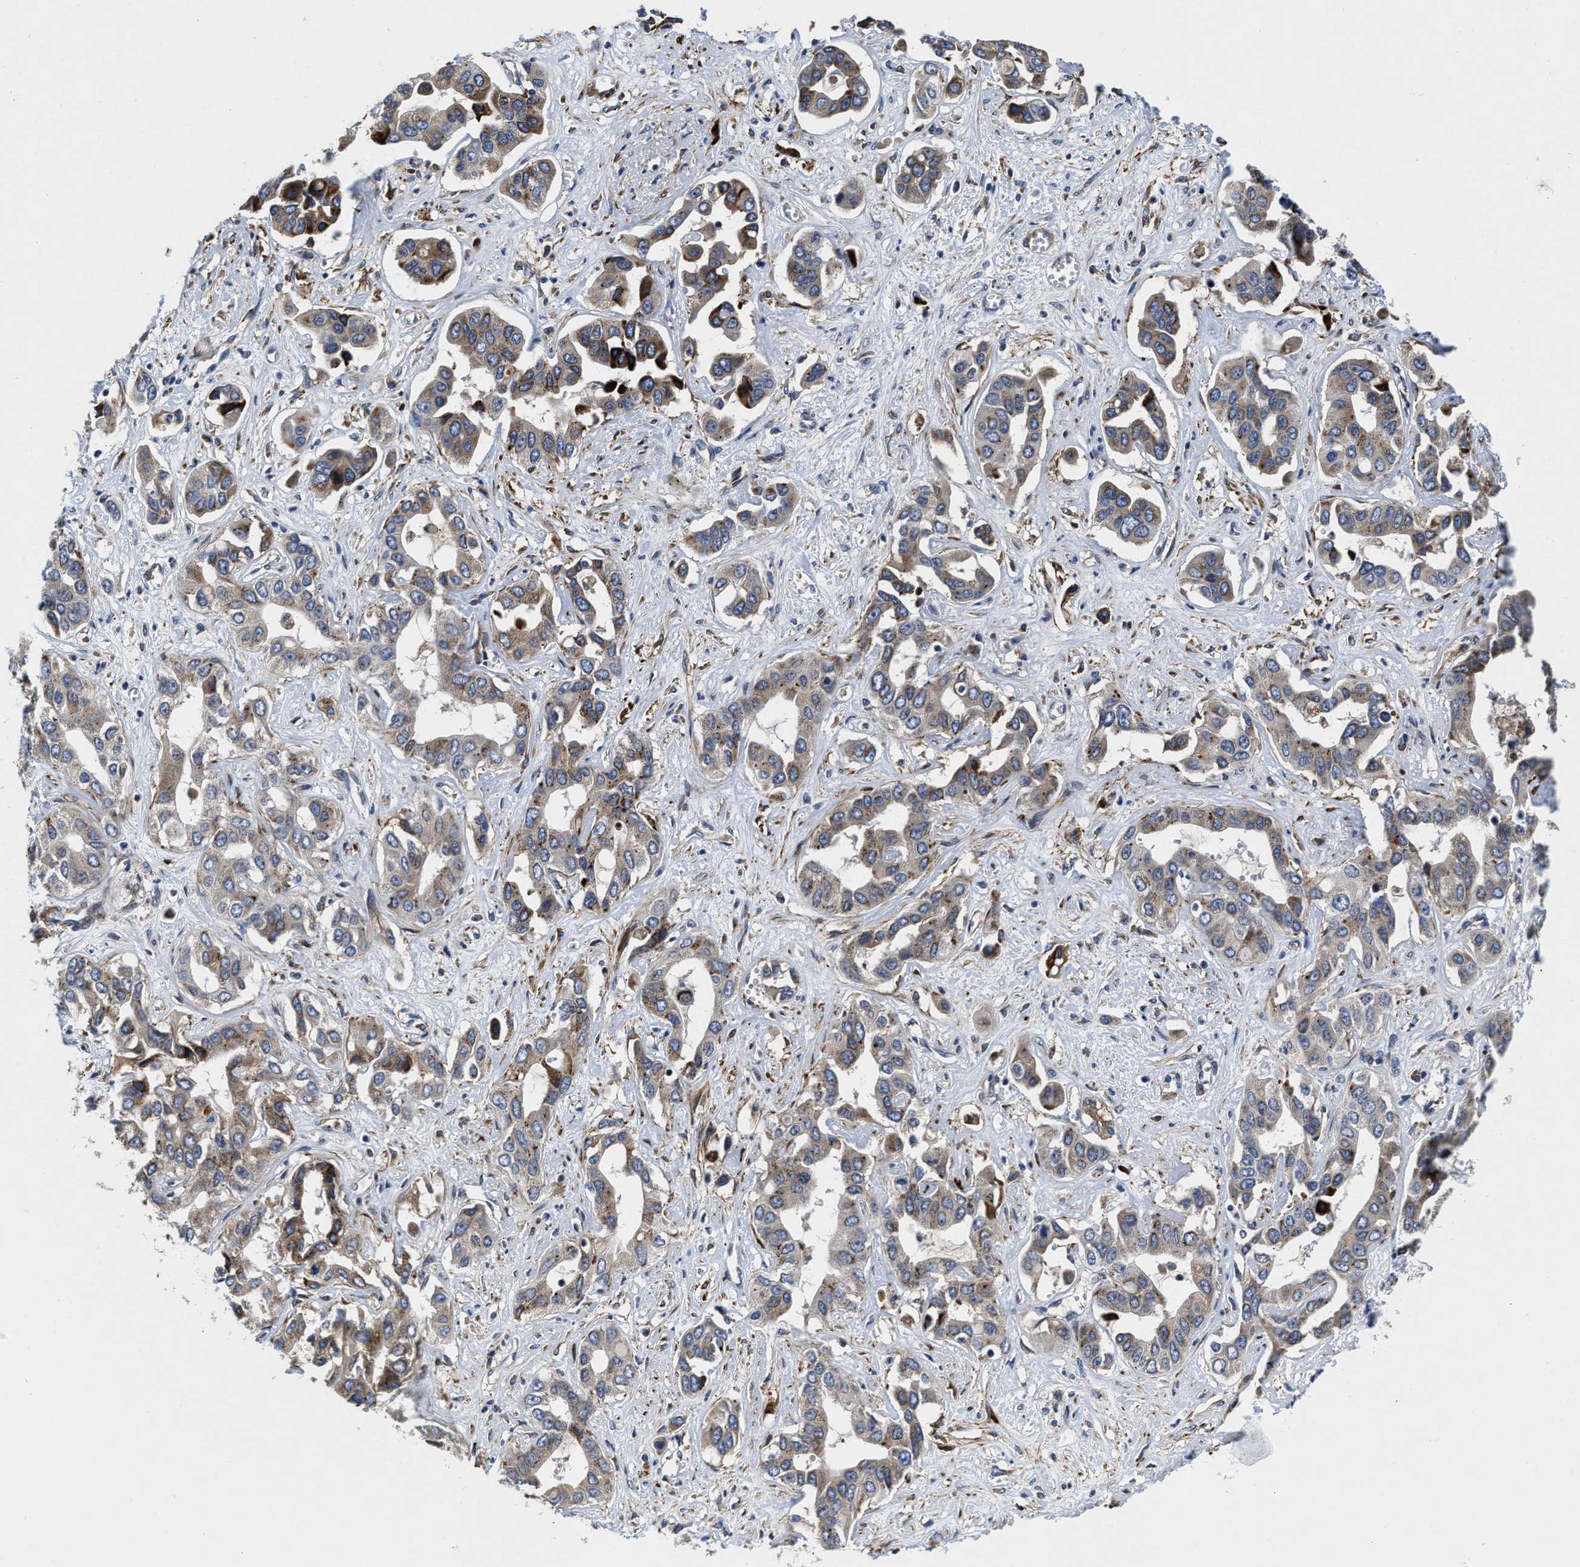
{"staining": {"intensity": "moderate", "quantity": "25%-75%", "location": "cytoplasmic/membranous"}, "tissue": "liver cancer", "cell_type": "Tumor cells", "image_type": "cancer", "snomed": [{"axis": "morphology", "description": "Cholangiocarcinoma"}, {"axis": "topography", "description": "Liver"}], "caption": "Immunohistochemistry image of neoplastic tissue: human liver cancer stained using IHC reveals medium levels of moderate protein expression localized specifically in the cytoplasmic/membranous of tumor cells, appearing as a cytoplasmic/membranous brown color.", "gene": "SLC12A2", "patient": {"sex": "female", "age": 52}}